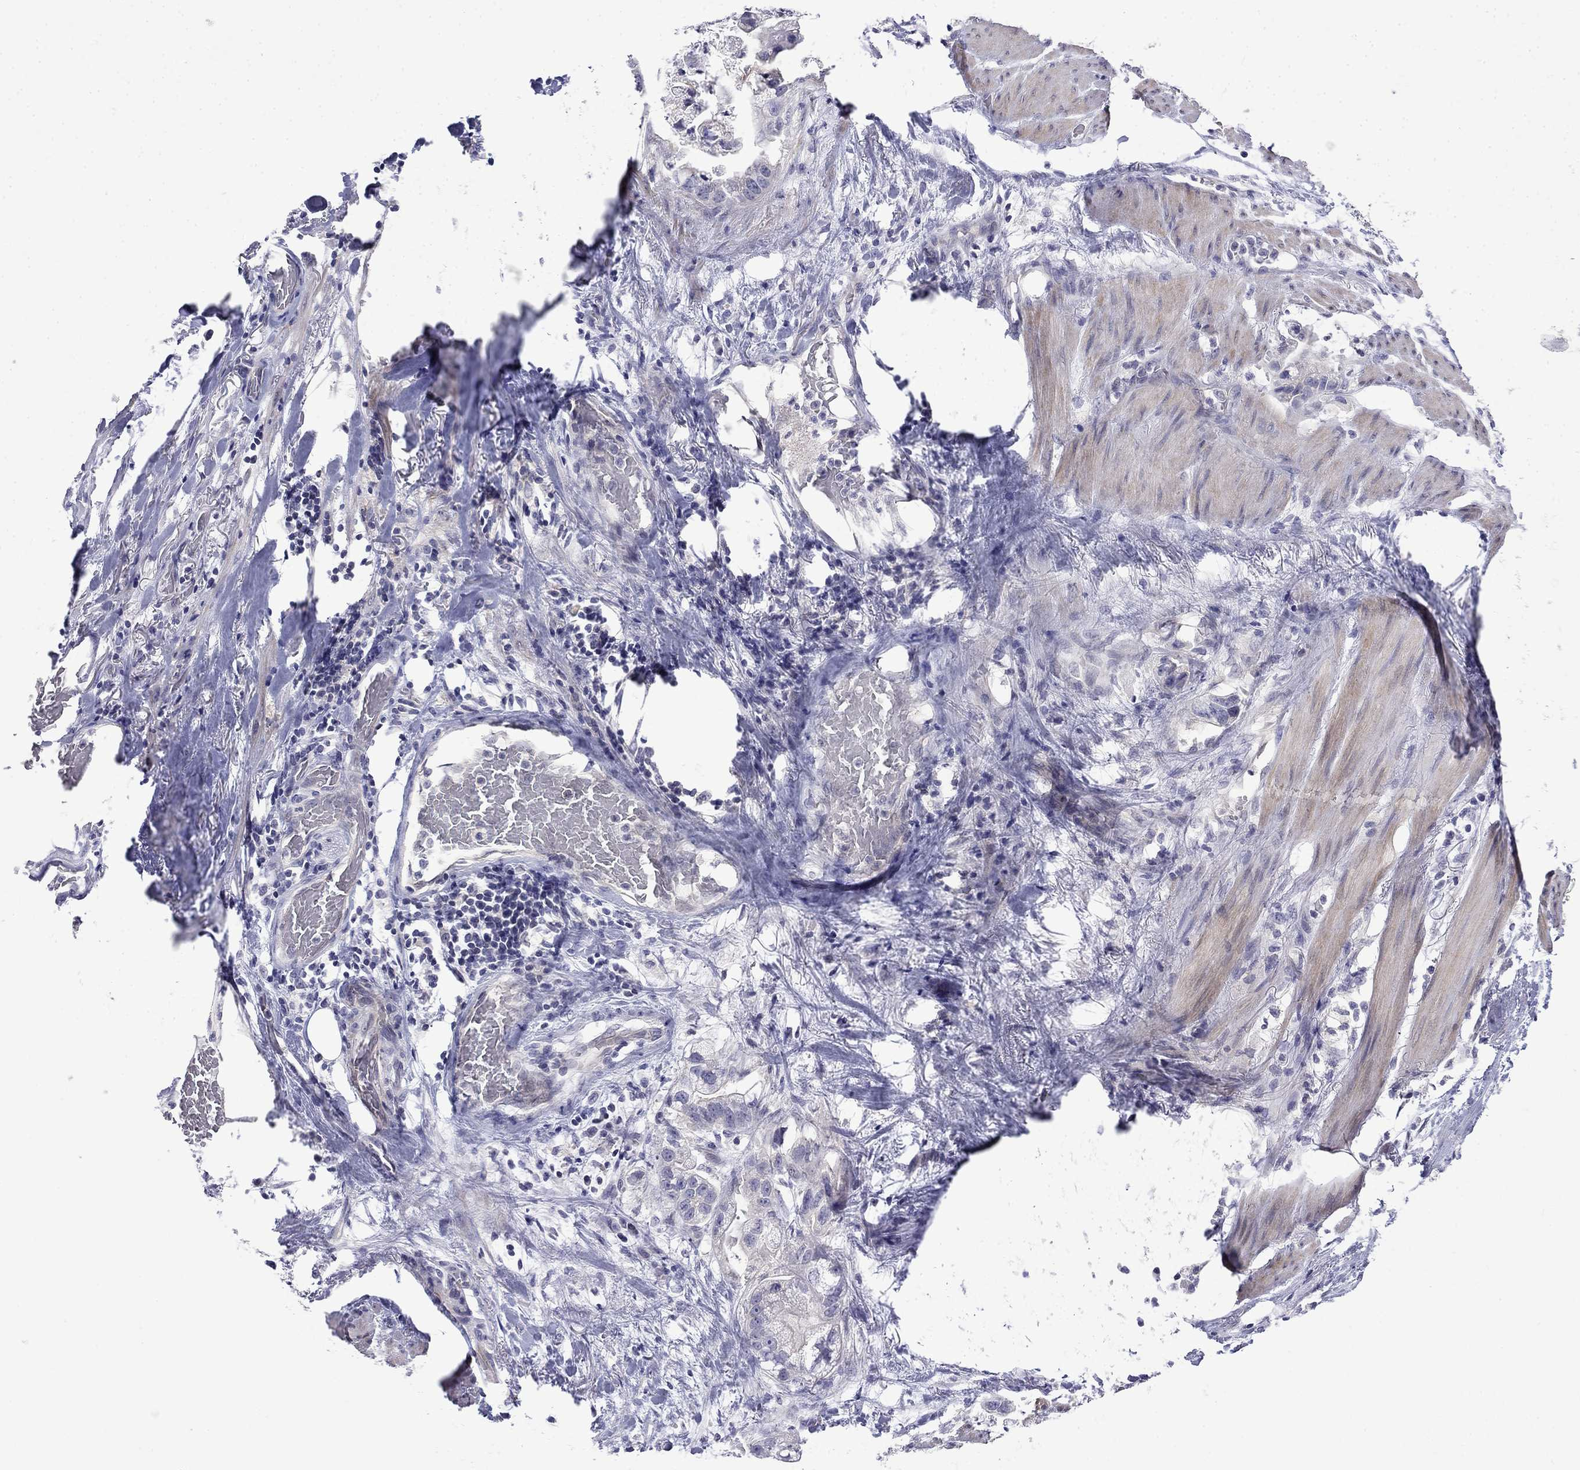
{"staining": {"intensity": "negative", "quantity": "none", "location": "none"}, "tissue": "stomach cancer", "cell_type": "Tumor cells", "image_type": "cancer", "snomed": [{"axis": "morphology", "description": "Adenocarcinoma, NOS"}, {"axis": "topography", "description": "Stomach"}], "caption": "Tumor cells show no significant protein staining in stomach cancer (adenocarcinoma). (DAB (3,3'-diaminobenzidine) immunohistochemistry (IHC) with hematoxylin counter stain).", "gene": "PRR18", "patient": {"sex": "male", "age": 59}}